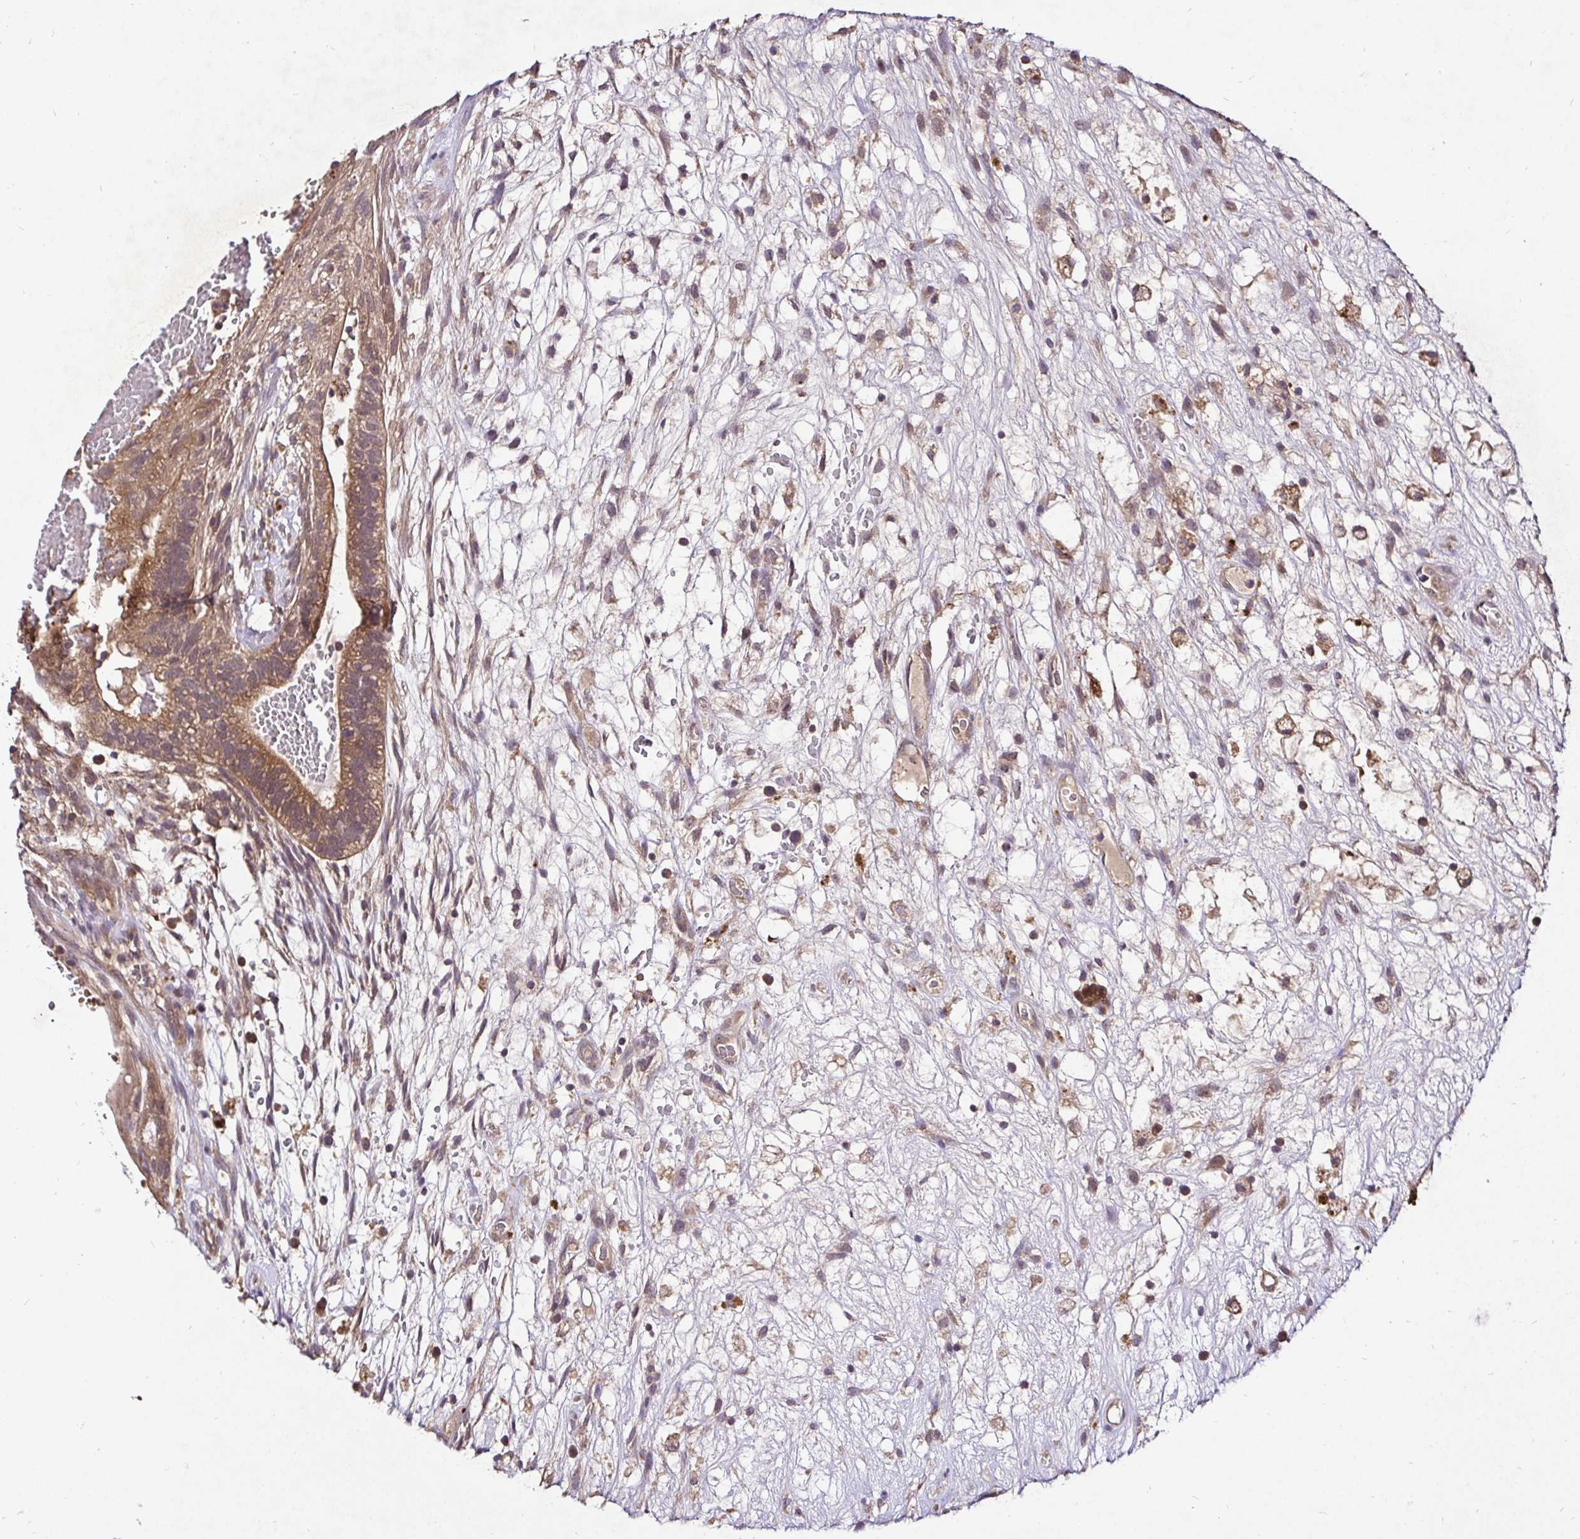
{"staining": {"intensity": "moderate", "quantity": ">75%", "location": "cytoplasmic/membranous"}, "tissue": "testis cancer", "cell_type": "Tumor cells", "image_type": "cancer", "snomed": [{"axis": "morphology", "description": "Normal tissue, NOS"}, {"axis": "morphology", "description": "Carcinoma, Embryonal, NOS"}, {"axis": "topography", "description": "Testis"}], "caption": "A histopathology image showing moderate cytoplasmic/membranous staining in approximately >75% of tumor cells in testis cancer (embryonal carcinoma), as visualized by brown immunohistochemical staining.", "gene": "UBE2M", "patient": {"sex": "male", "age": 32}}